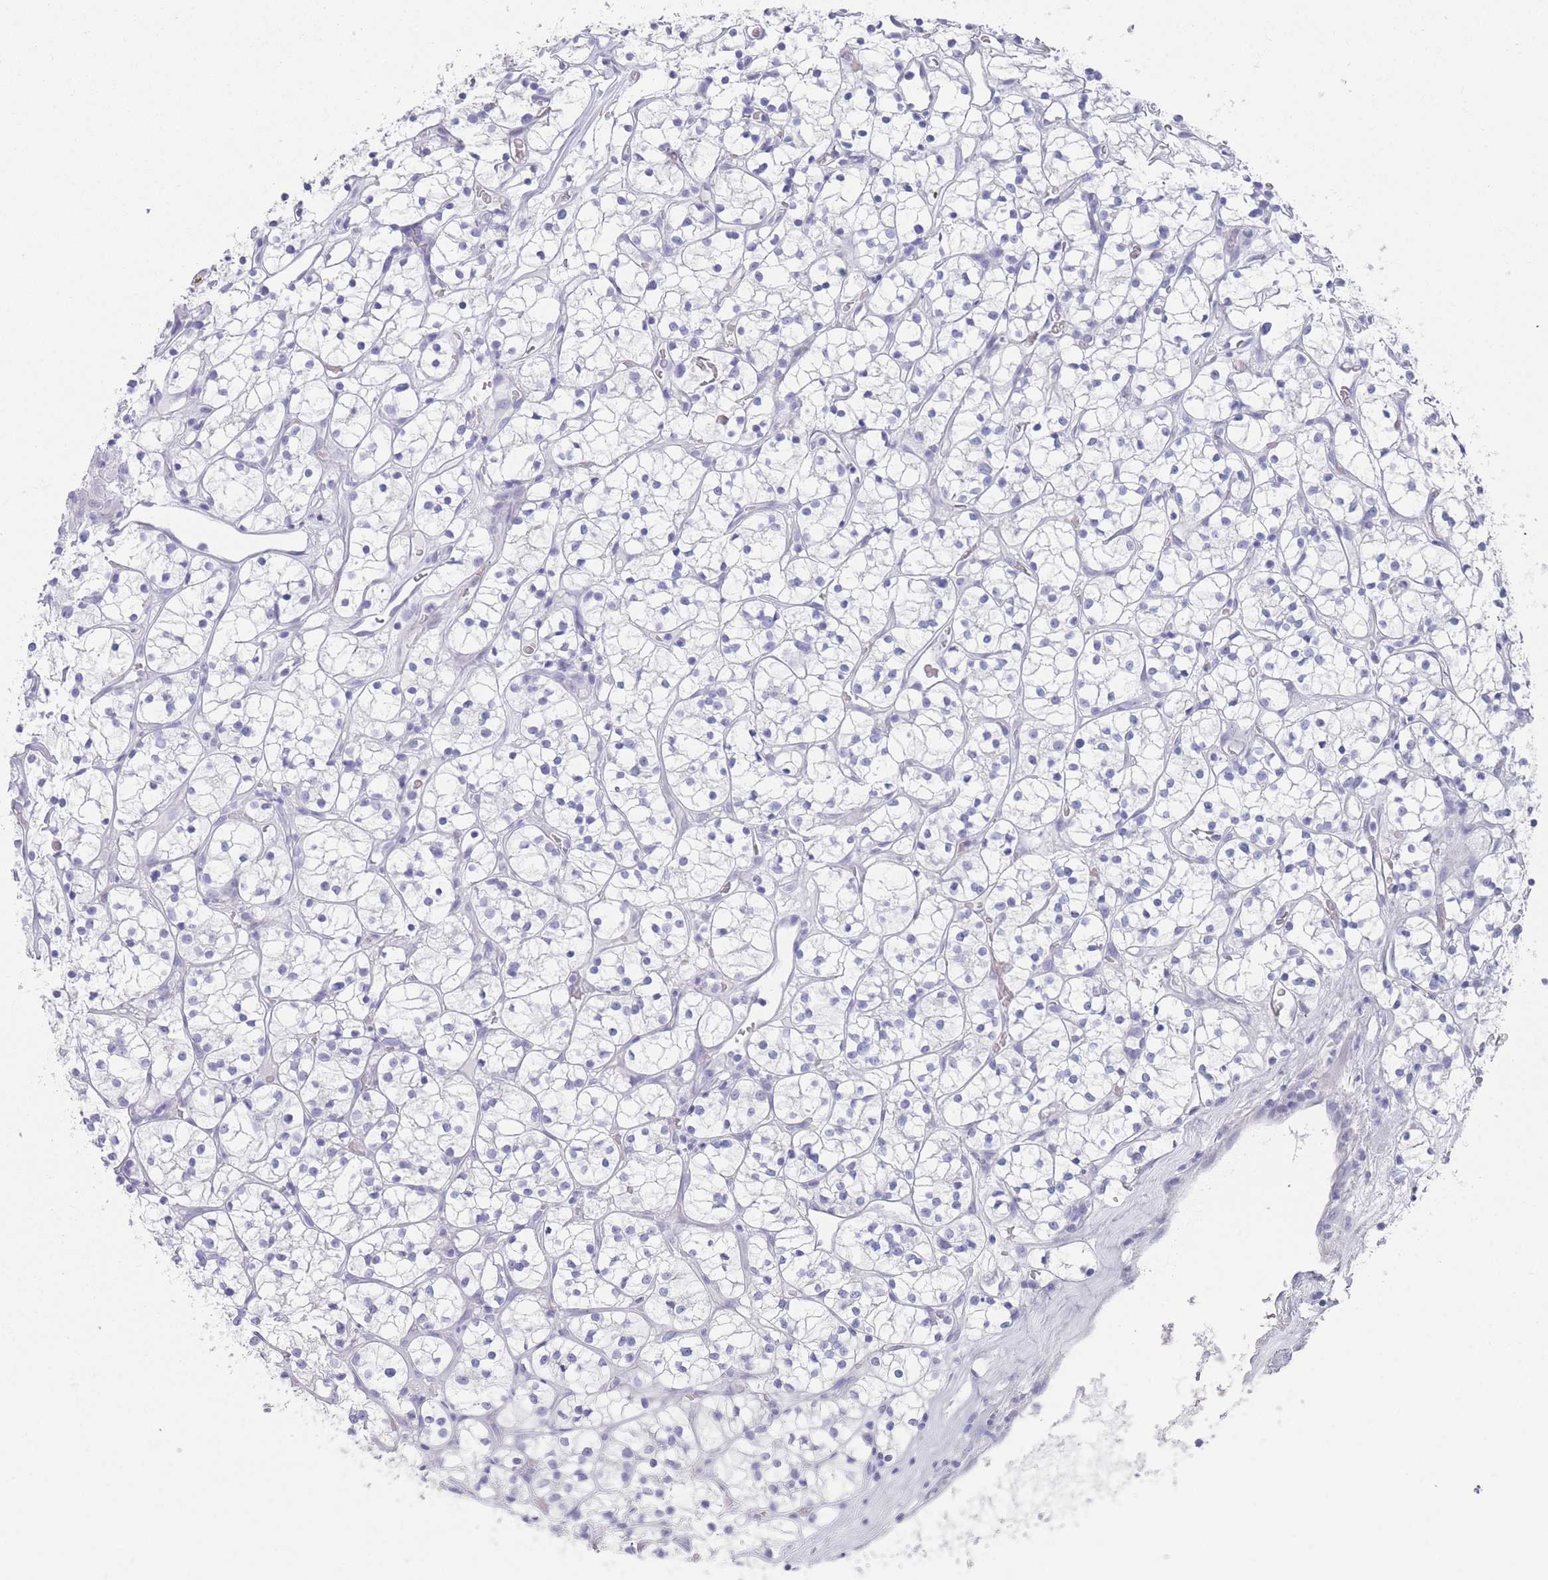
{"staining": {"intensity": "negative", "quantity": "none", "location": "none"}, "tissue": "renal cancer", "cell_type": "Tumor cells", "image_type": "cancer", "snomed": [{"axis": "morphology", "description": "Adenocarcinoma, NOS"}, {"axis": "topography", "description": "Kidney"}], "caption": "Renal cancer (adenocarcinoma) was stained to show a protein in brown. There is no significant positivity in tumor cells. (DAB (3,3'-diaminobenzidine) immunohistochemistry (IHC) visualized using brightfield microscopy, high magnification).", "gene": "RAB2B", "patient": {"sex": "female", "age": 64}}